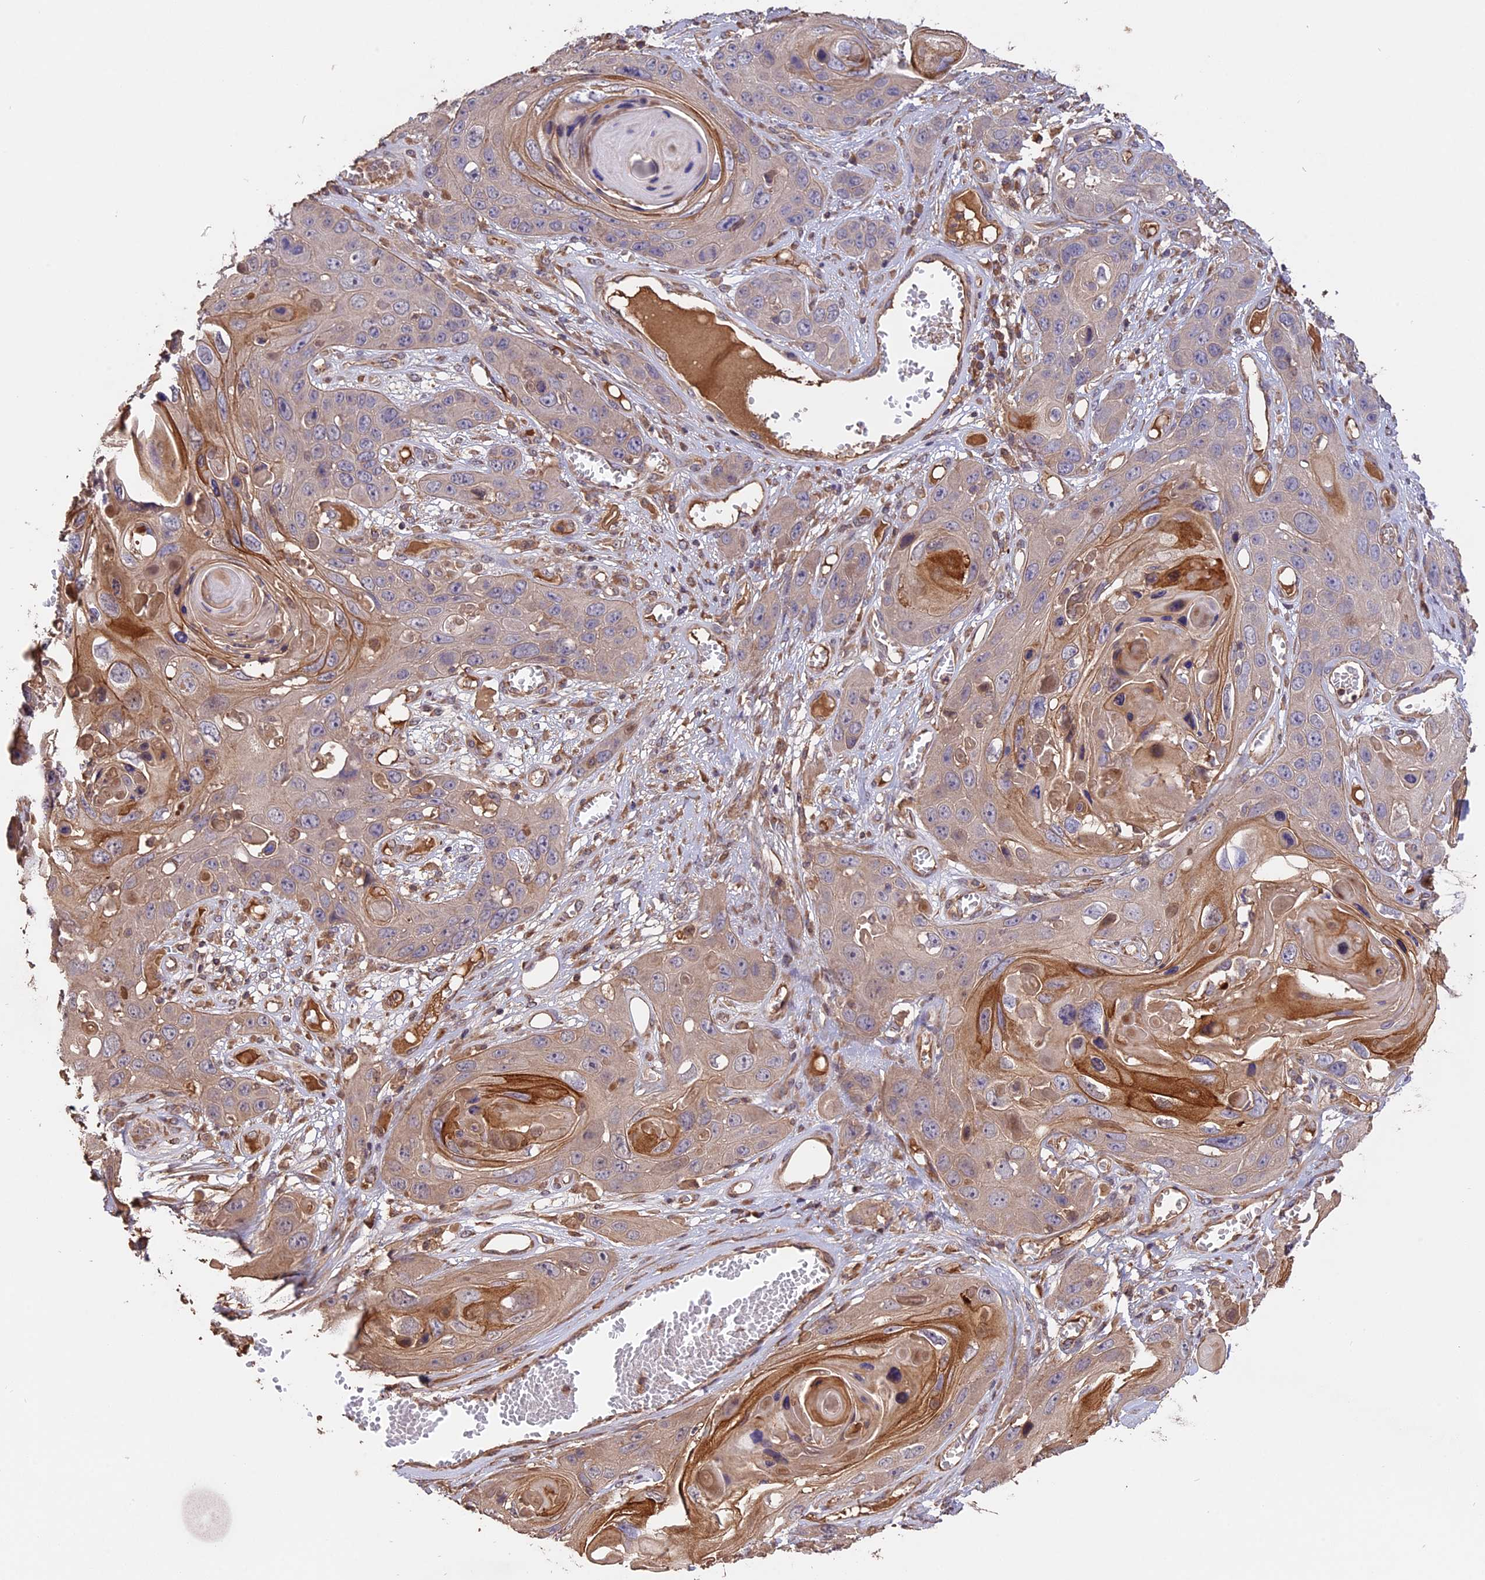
{"staining": {"intensity": "moderate", "quantity": "<25%", "location": "cytoplasmic/membranous"}, "tissue": "skin cancer", "cell_type": "Tumor cells", "image_type": "cancer", "snomed": [{"axis": "morphology", "description": "Squamous cell carcinoma, NOS"}, {"axis": "topography", "description": "Skin"}], "caption": "Protein expression analysis of squamous cell carcinoma (skin) exhibits moderate cytoplasmic/membranous positivity in approximately <25% of tumor cells.", "gene": "RASAL1", "patient": {"sex": "male", "age": 55}}